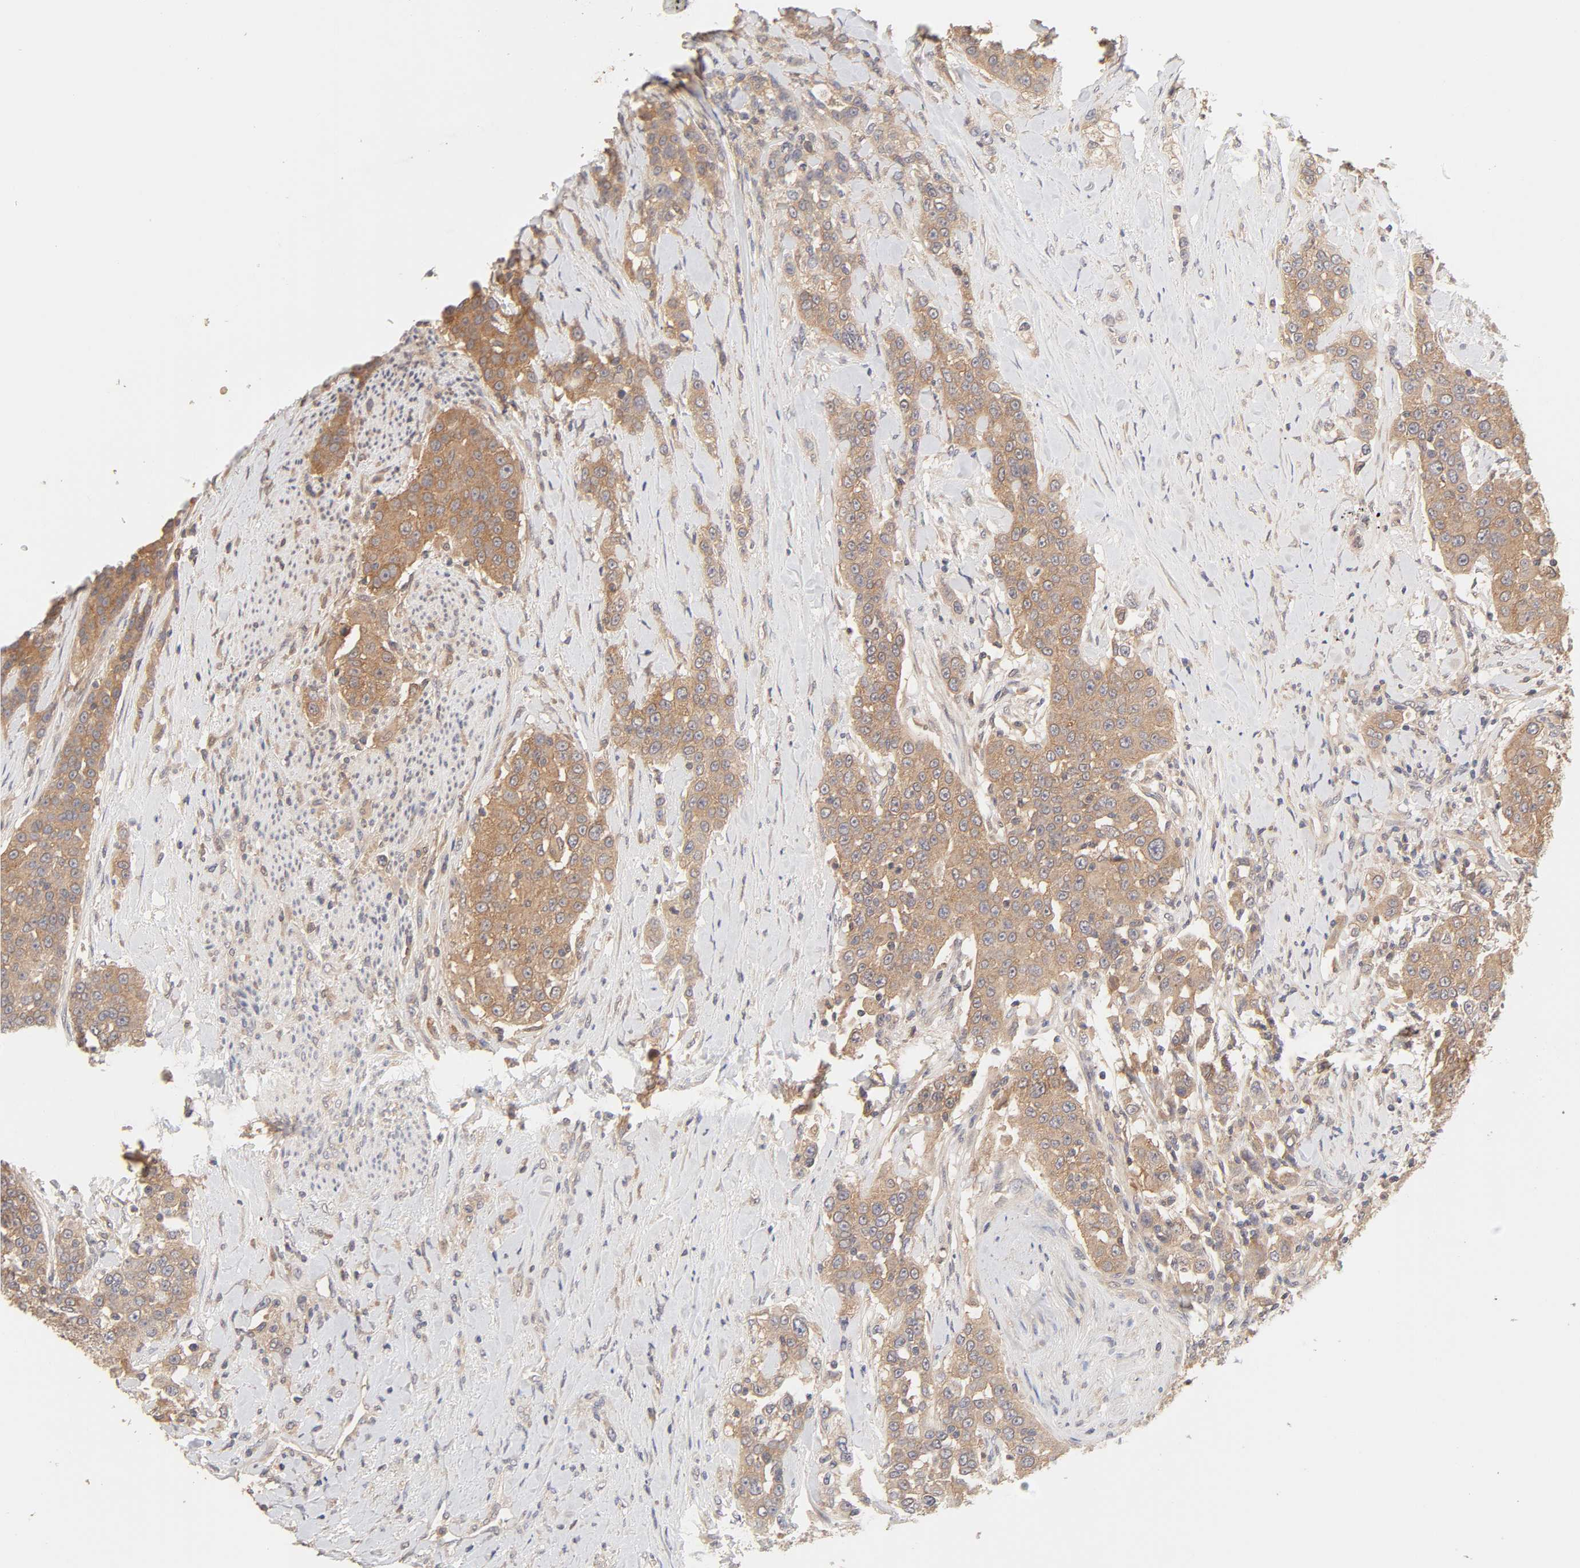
{"staining": {"intensity": "moderate", "quantity": ">75%", "location": "cytoplasmic/membranous"}, "tissue": "urothelial cancer", "cell_type": "Tumor cells", "image_type": "cancer", "snomed": [{"axis": "morphology", "description": "Urothelial carcinoma, High grade"}, {"axis": "topography", "description": "Urinary bladder"}], "caption": "A brown stain highlights moderate cytoplasmic/membranous expression of a protein in urothelial cancer tumor cells.", "gene": "AP1G2", "patient": {"sex": "female", "age": 80}}